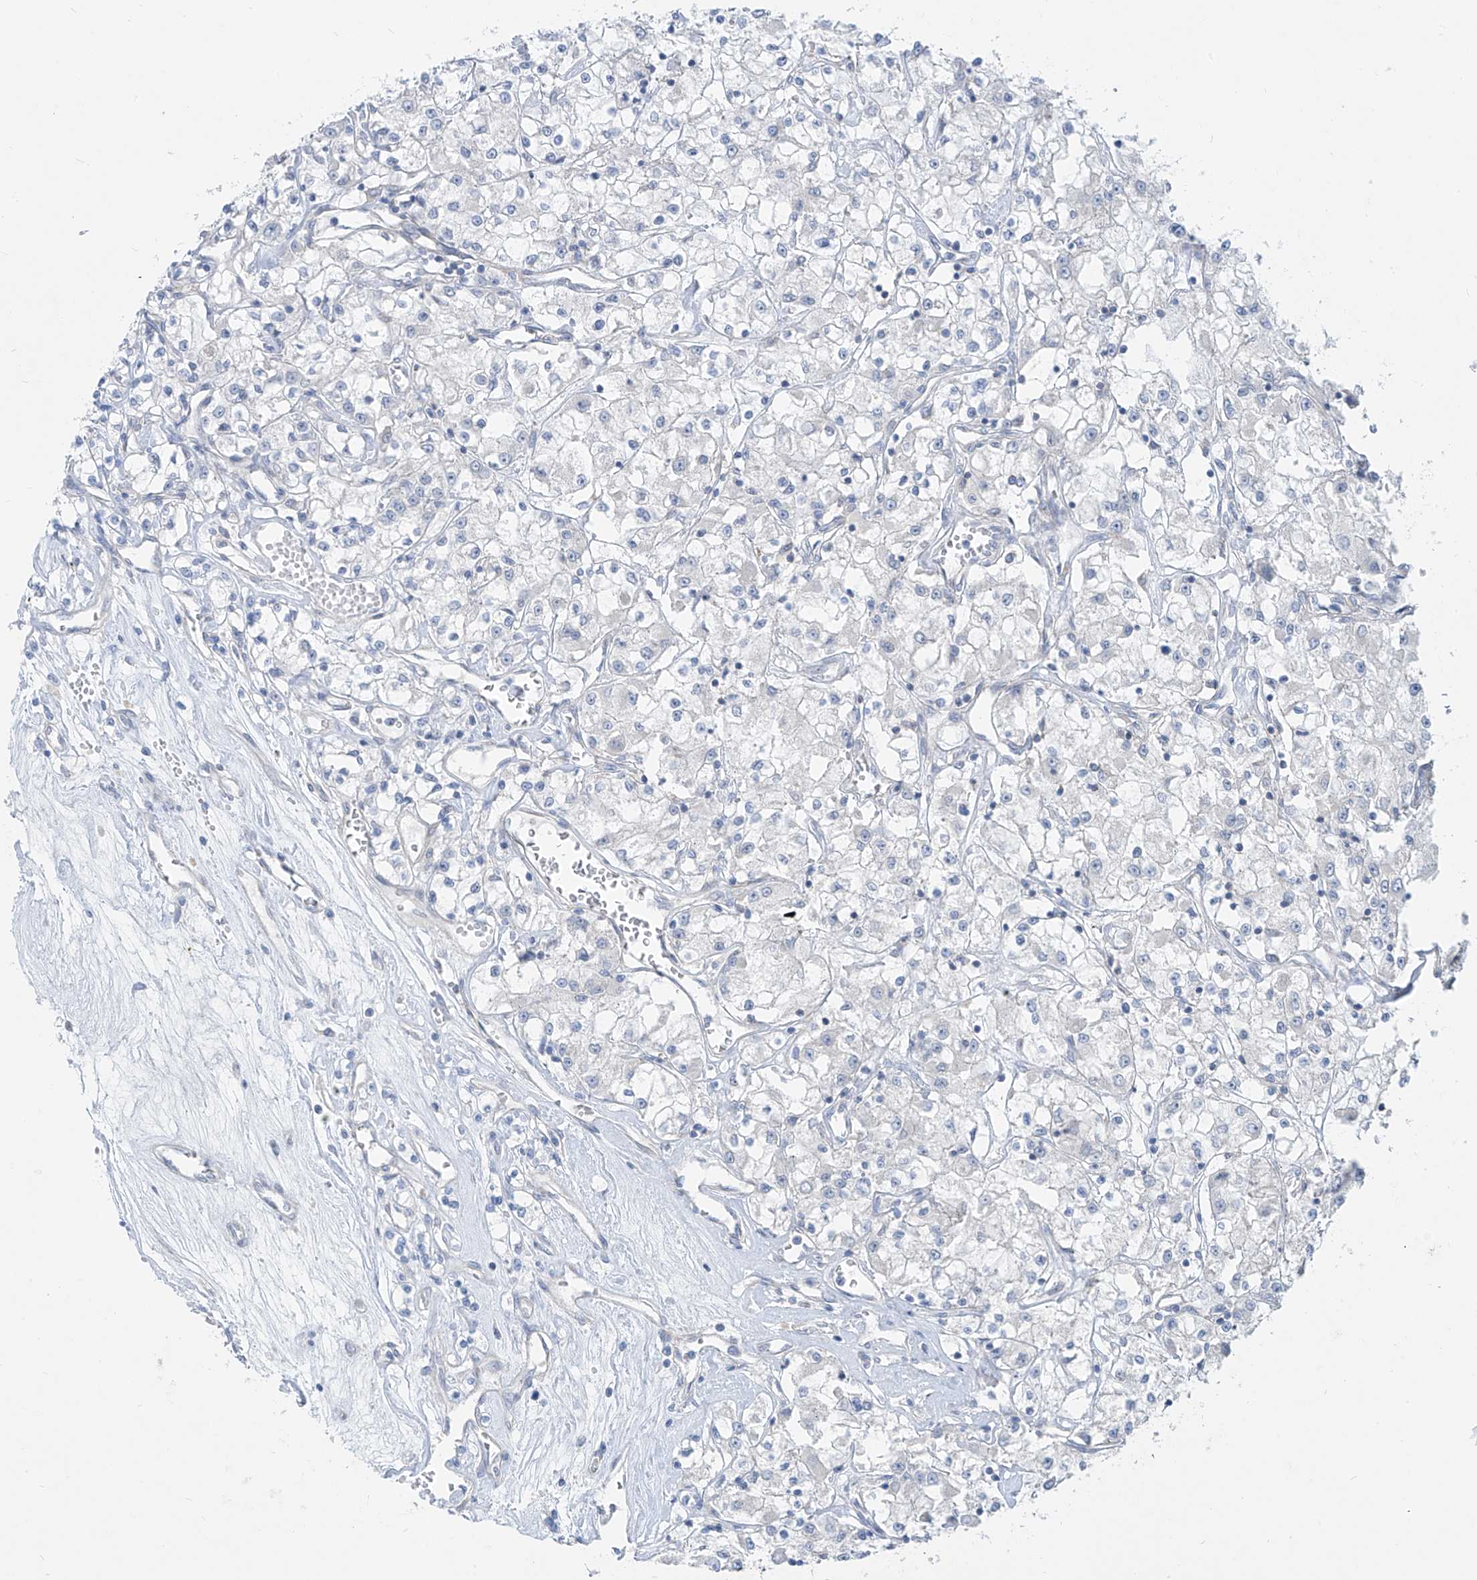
{"staining": {"intensity": "negative", "quantity": "none", "location": "none"}, "tissue": "renal cancer", "cell_type": "Tumor cells", "image_type": "cancer", "snomed": [{"axis": "morphology", "description": "Adenocarcinoma, NOS"}, {"axis": "topography", "description": "Kidney"}], "caption": "Tumor cells show no significant protein staining in renal adenocarcinoma. Brightfield microscopy of immunohistochemistry stained with DAB (brown) and hematoxylin (blue), captured at high magnification.", "gene": "KRTAP25-1", "patient": {"sex": "female", "age": 59}}